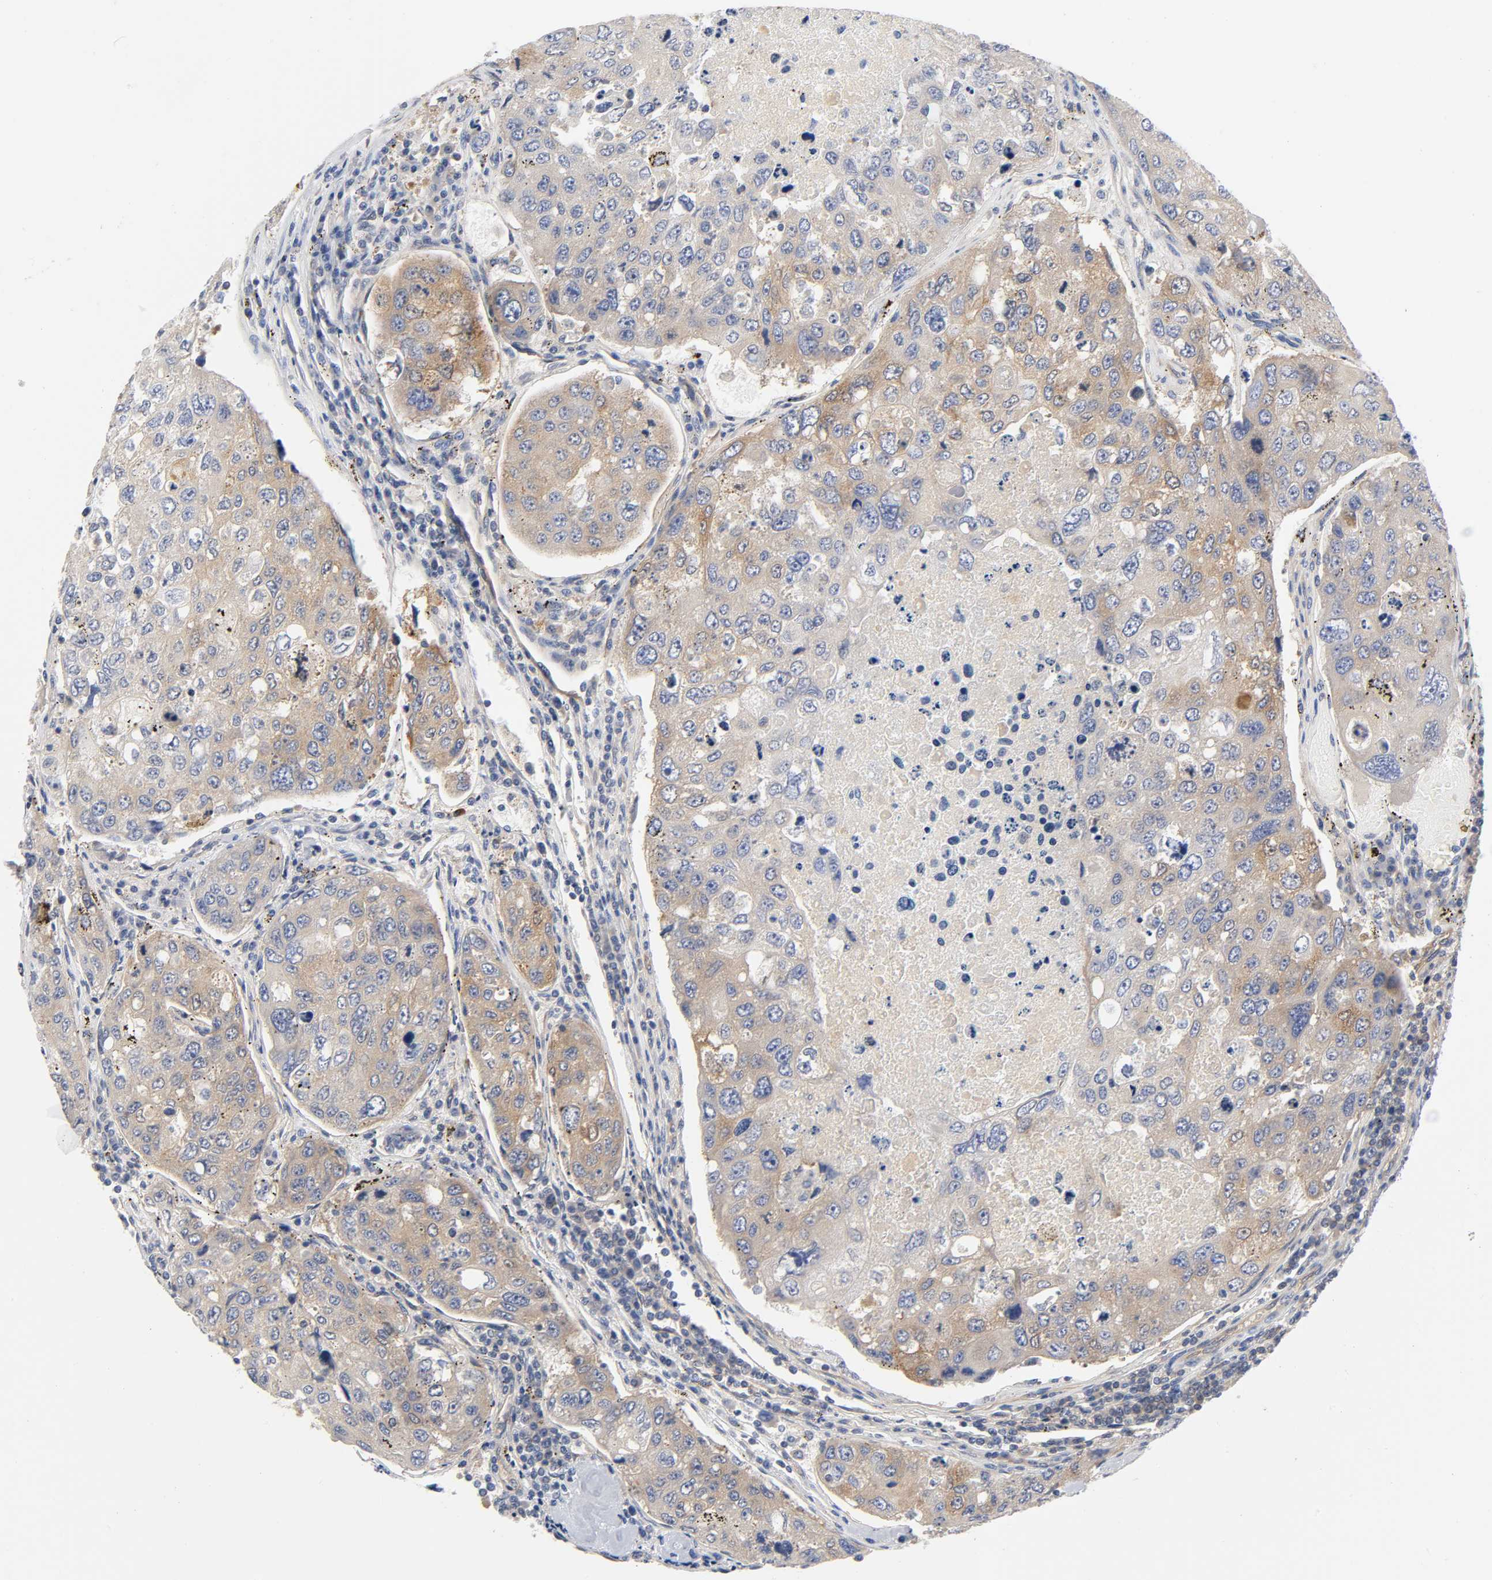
{"staining": {"intensity": "moderate", "quantity": ">75%", "location": "cytoplasmic/membranous"}, "tissue": "urothelial cancer", "cell_type": "Tumor cells", "image_type": "cancer", "snomed": [{"axis": "morphology", "description": "Urothelial carcinoma, High grade"}, {"axis": "topography", "description": "Lymph node"}, {"axis": "topography", "description": "Urinary bladder"}], "caption": "The photomicrograph exhibits immunohistochemical staining of urothelial carcinoma (high-grade). There is moderate cytoplasmic/membranous staining is identified in about >75% of tumor cells.", "gene": "PRKAB1", "patient": {"sex": "male", "age": 51}}